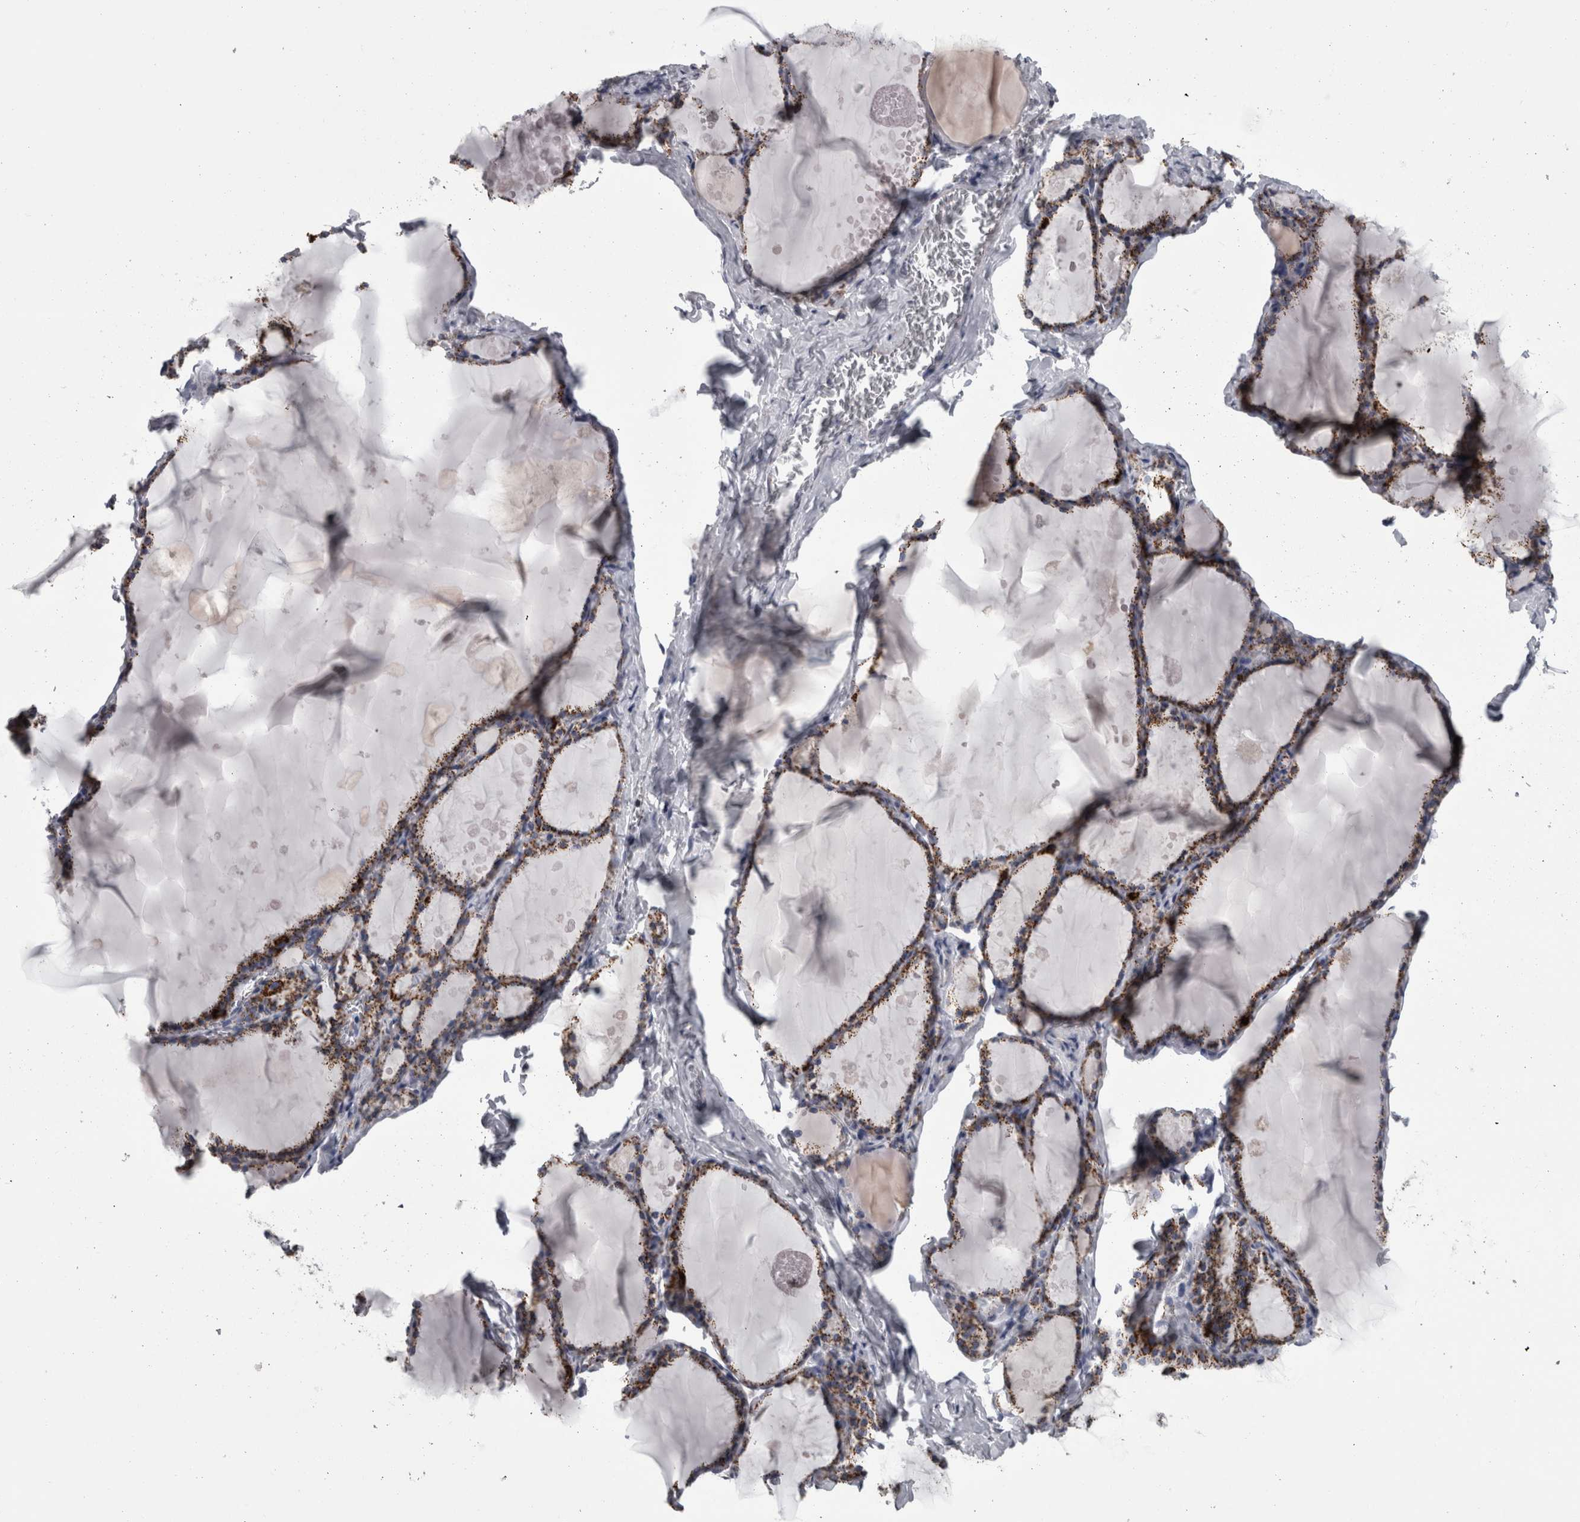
{"staining": {"intensity": "strong", "quantity": ">75%", "location": "cytoplasmic/membranous"}, "tissue": "thyroid gland", "cell_type": "Glandular cells", "image_type": "normal", "snomed": [{"axis": "morphology", "description": "Normal tissue, NOS"}, {"axis": "topography", "description": "Thyroid gland"}], "caption": "Immunohistochemistry (IHC) photomicrograph of benign human thyroid gland stained for a protein (brown), which demonstrates high levels of strong cytoplasmic/membranous positivity in approximately >75% of glandular cells.", "gene": "DBT", "patient": {"sex": "male", "age": 56}}